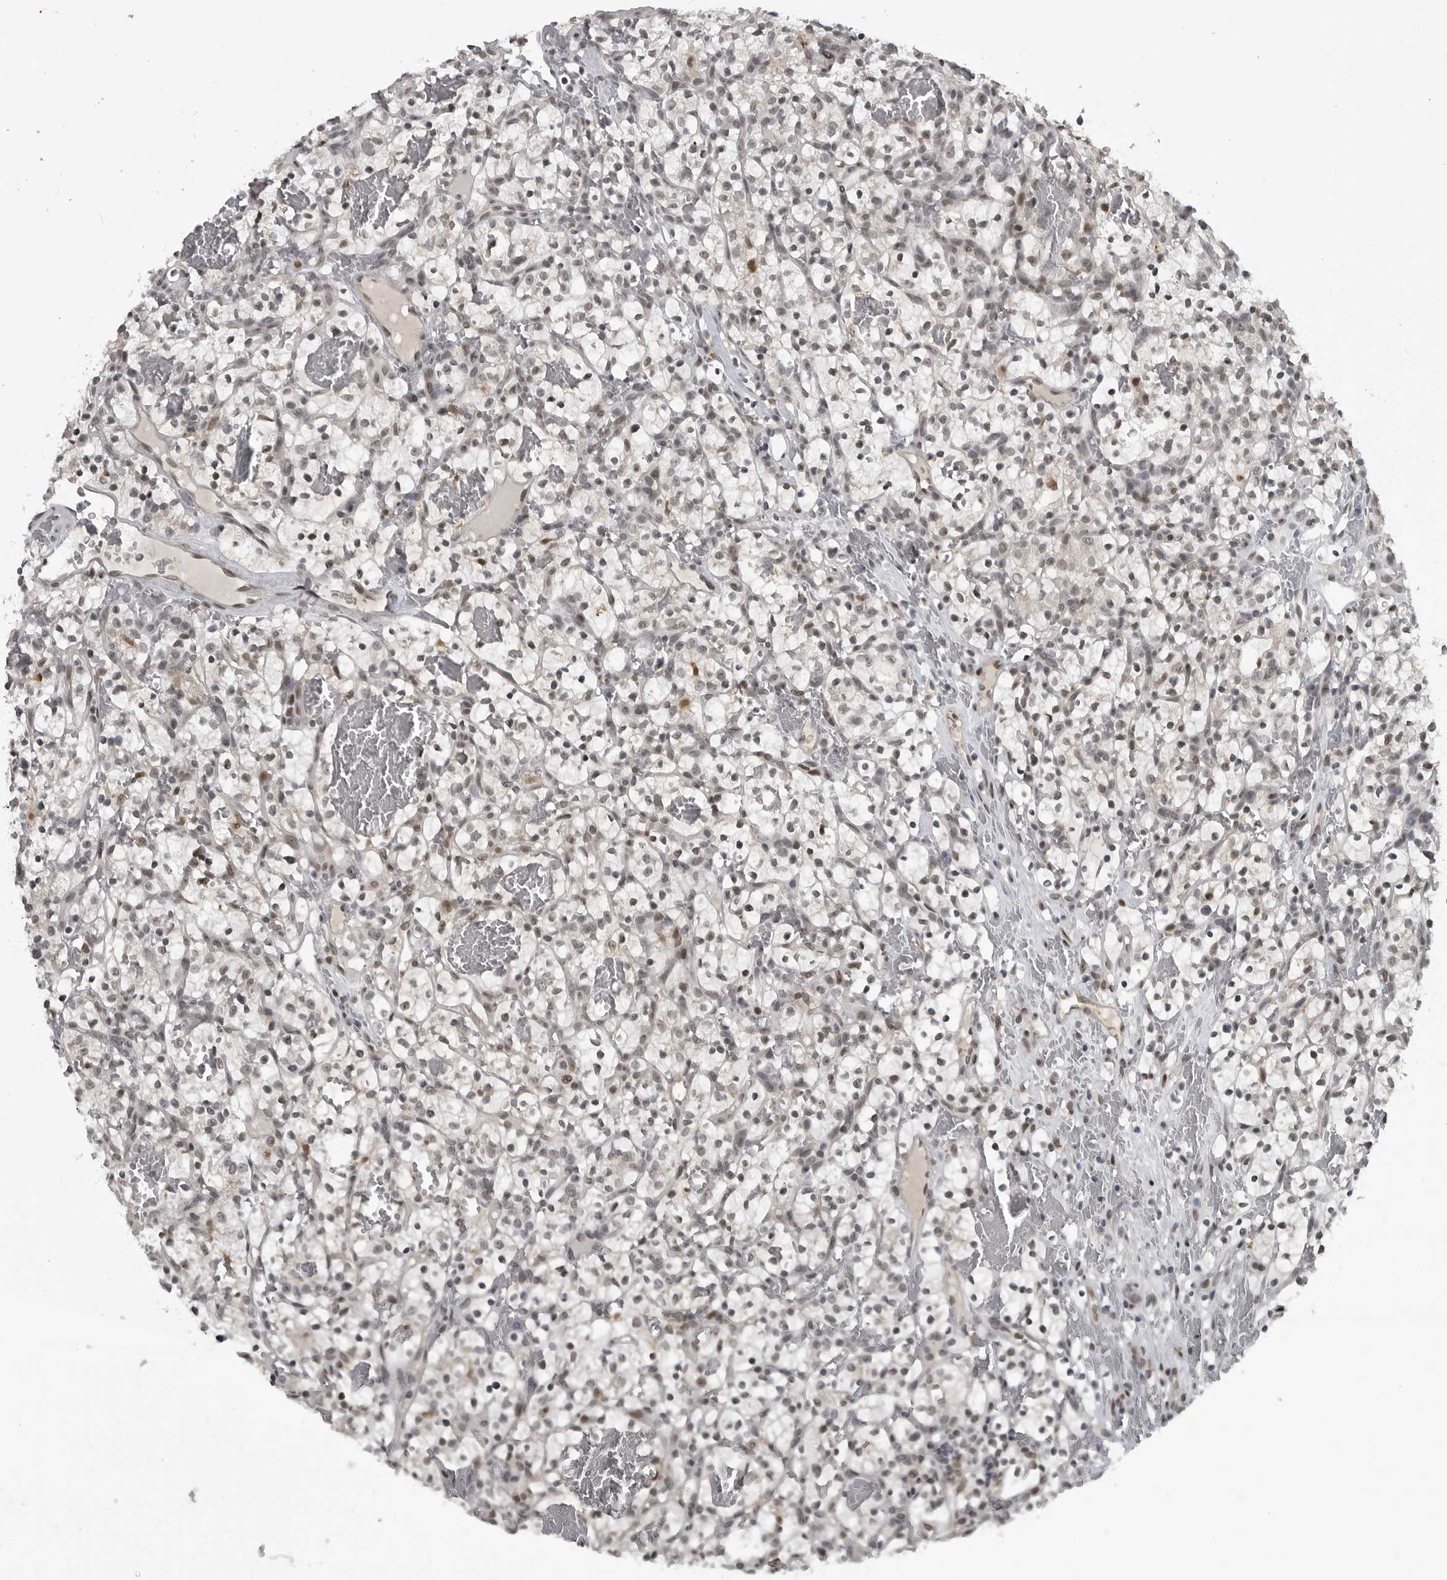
{"staining": {"intensity": "weak", "quantity": ">75%", "location": "nuclear"}, "tissue": "renal cancer", "cell_type": "Tumor cells", "image_type": "cancer", "snomed": [{"axis": "morphology", "description": "Adenocarcinoma, NOS"}, {"axis": "topography", "description": "Kidney"}], "caption": "The histopathology image displays immunohistochemical staining of adenocarcinoma (renal). There is weak nuclear expression is seen in approximately >75% of tumor cells.", "gene": "C8orf58", "patient": {"sex": "female", "age": 57}}